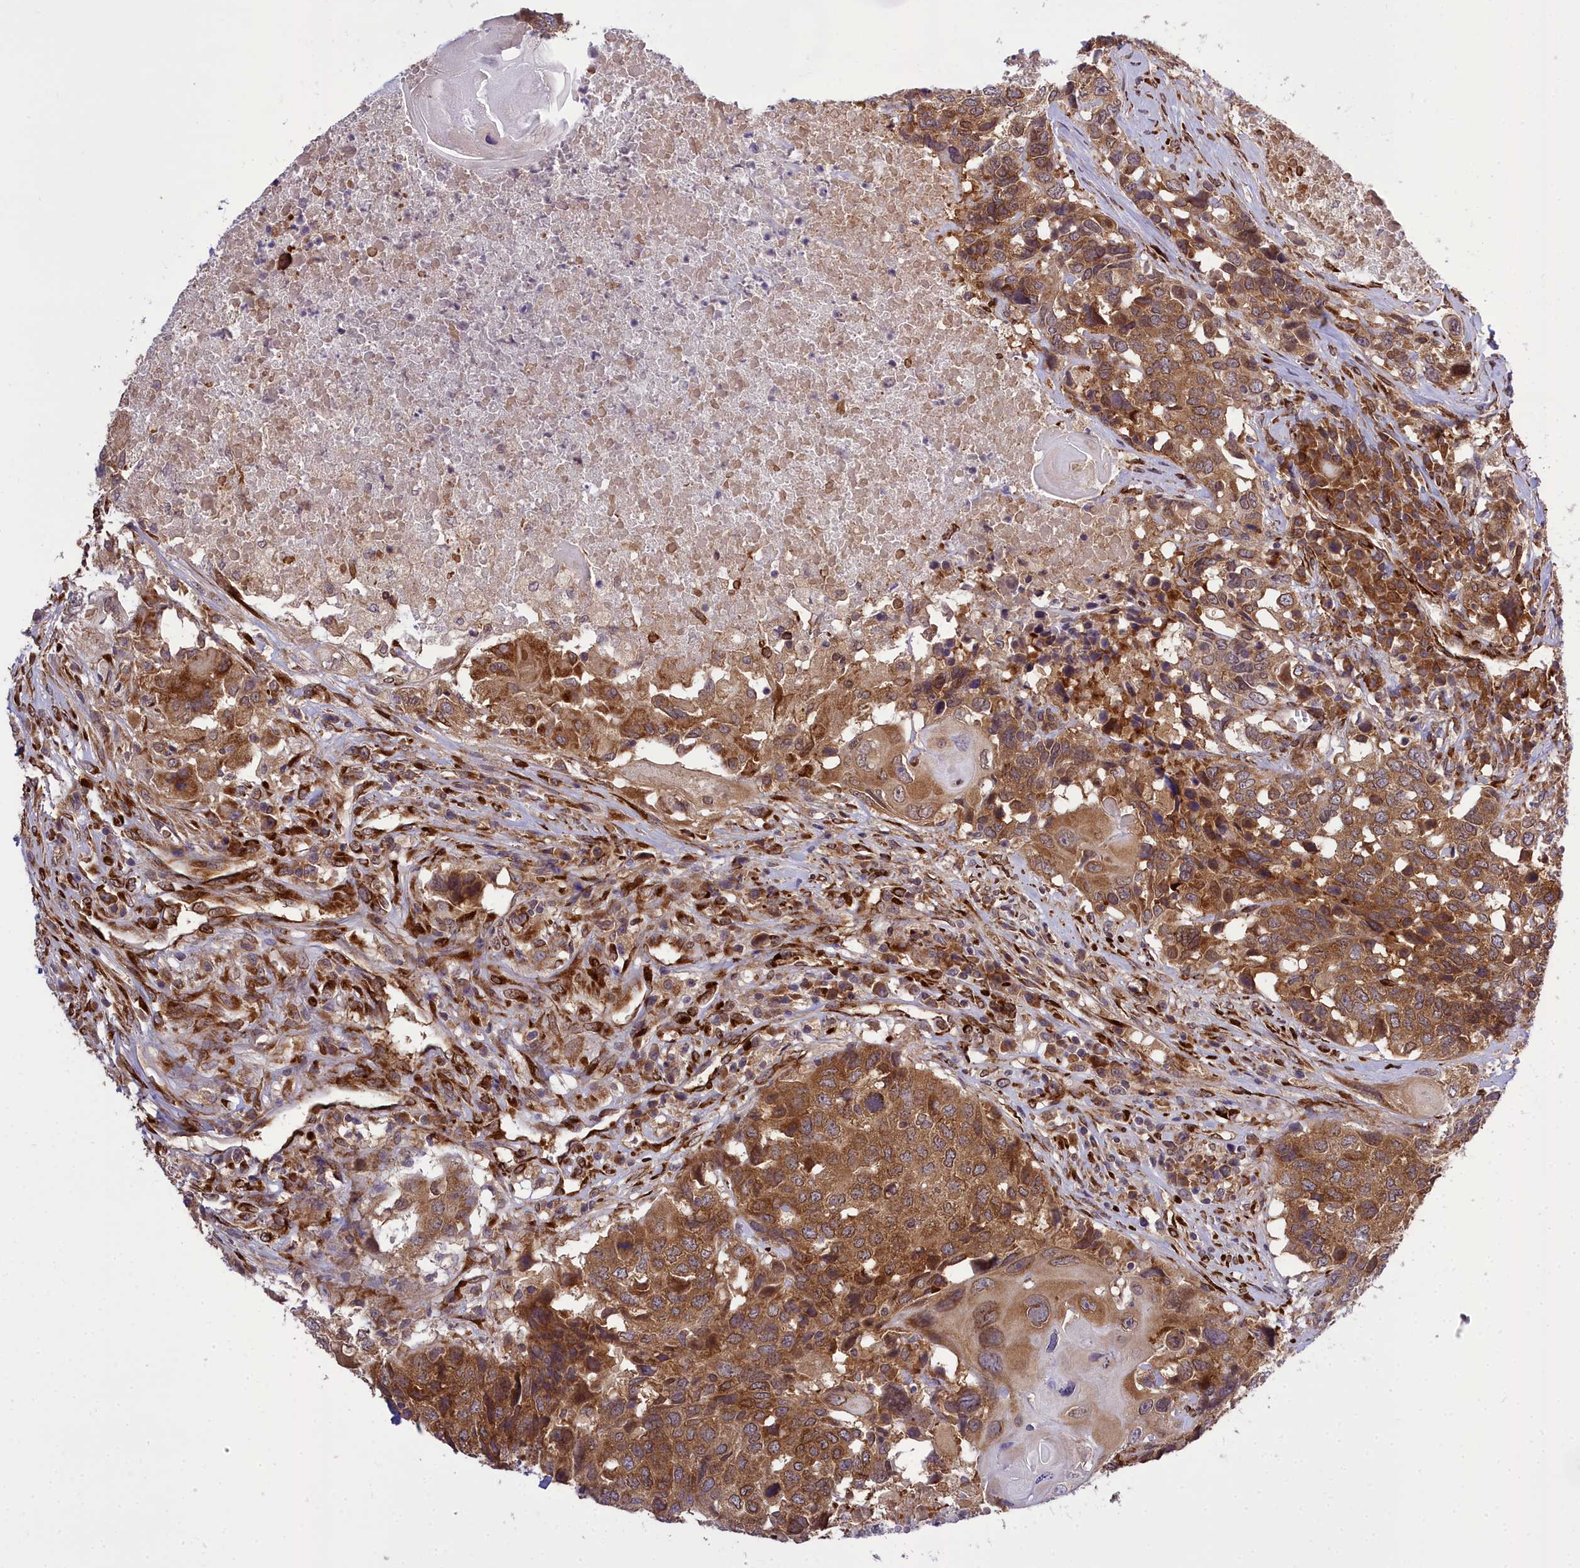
{"staining": {"intensity": "strong", "quantity": ">75%", "location": "cytoplasmic/membranous"}, "tissue": "head and neck cancer", "cell_type": "Tumor cells", "image_type": "cancer", "snomed": [{"axis": "morphology", "description": "Squamous cell carcinoma, NOS"}, {"axis": "topography", "description": "Head-Neck"}], "caption": "A brown stain labels strong cytoplasmic/membranous expression of a protein in human head and neck cancer tumor cells.", "gene": "DHCR7", "patient": {"sex": "male", "age": 66}}